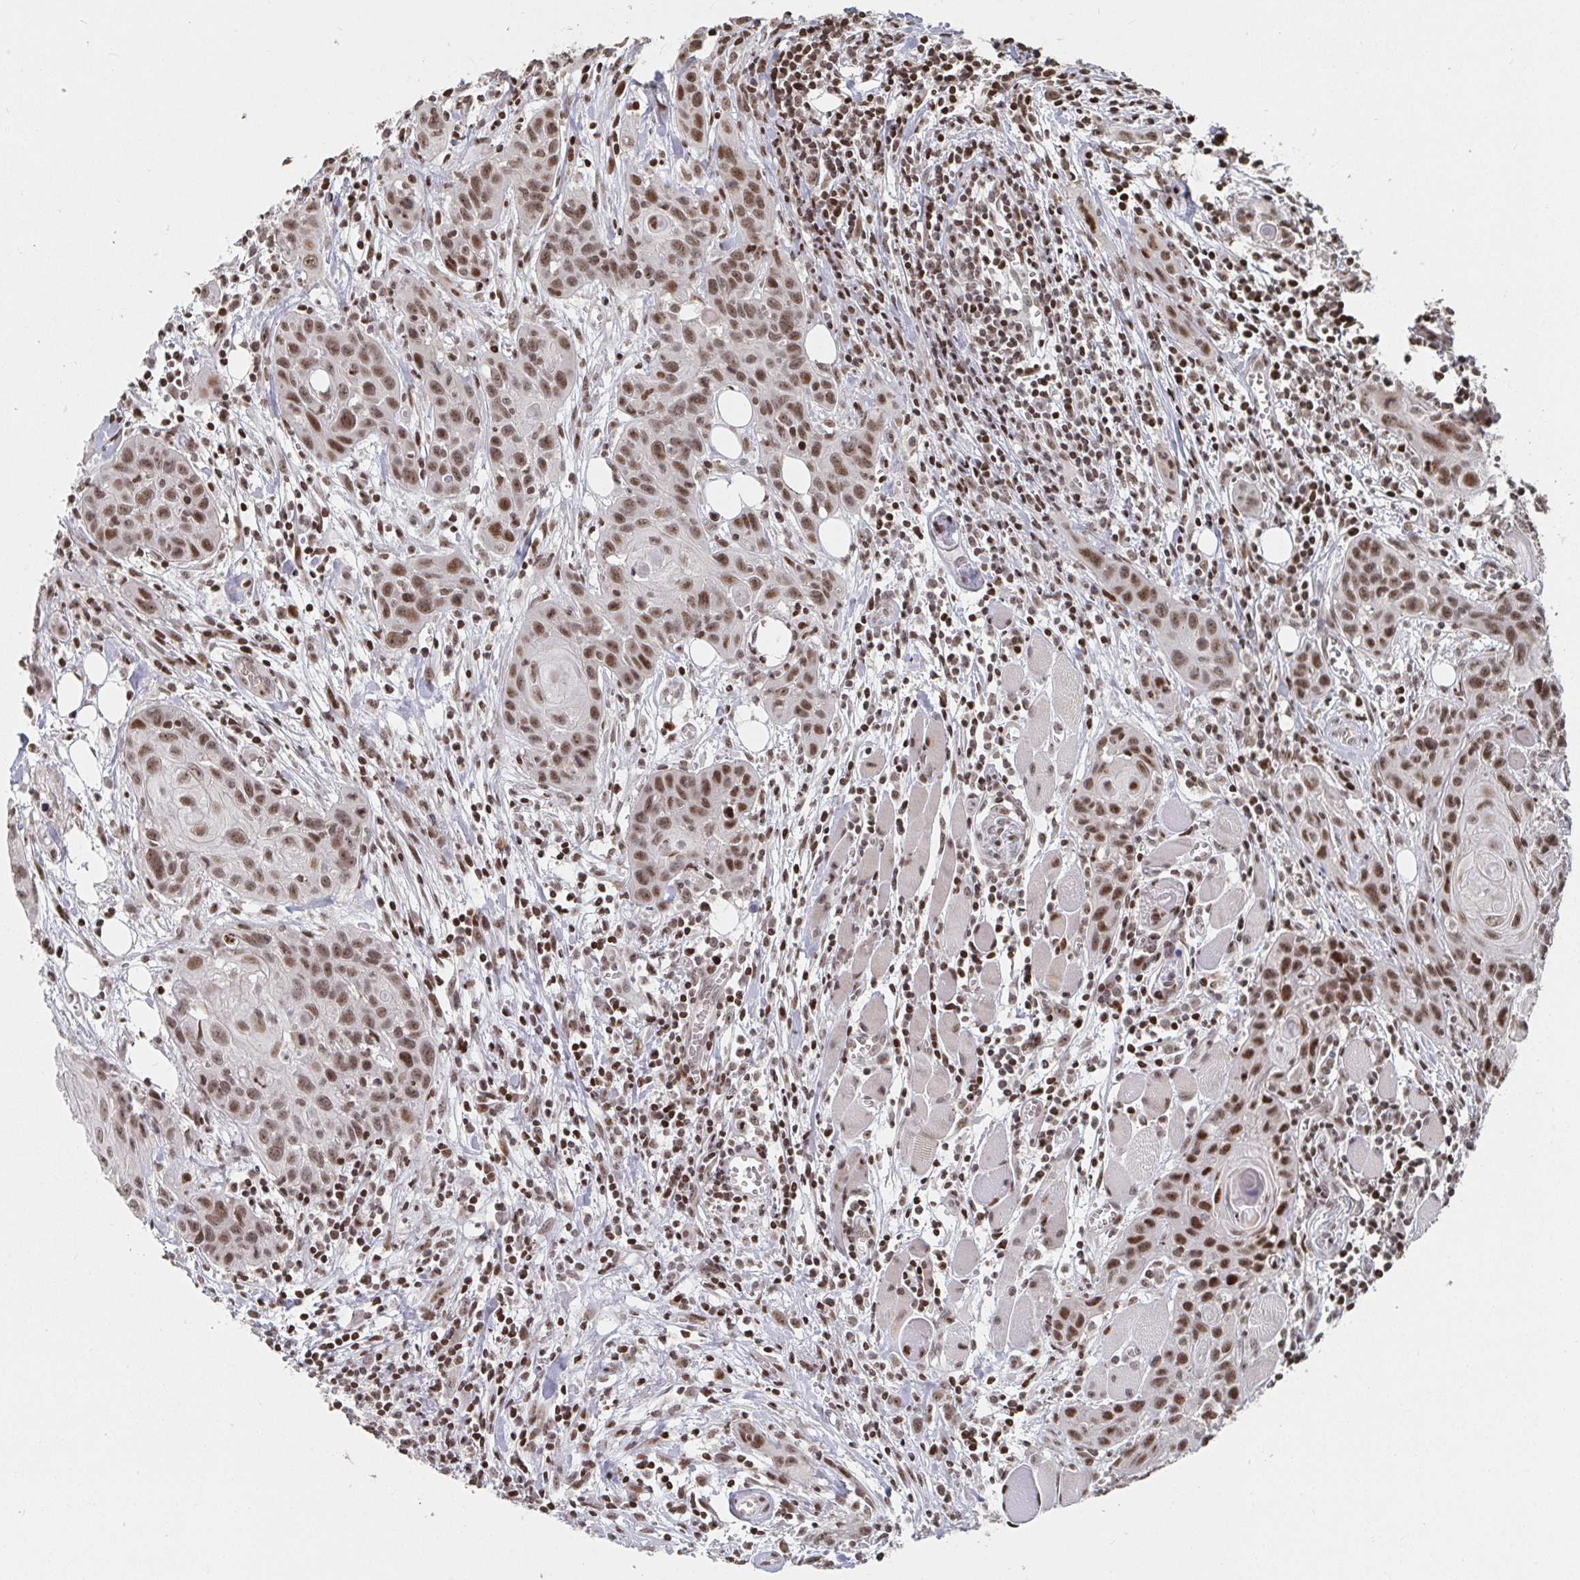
{"staining": {"intensity": "moderate", "quantity": ">75%", "location": "nuclear"}, "tissue": "head and neck cancer", "cell_type": "Tumor cells", "image_type": "cancer", "snomed": [{"axis": "morphology", "description": "Squamous cell carcinoma, NOS"}, {"axis": "topography", "description": "Oral tissue"}, {"axis": "topography", "description": "Head-Neck"}], "caption": "Head and neck squamous cell carcinoma was stained to show a protein in brown. There is medium levels of moderate nuclear expression in about >75% of tumor cells.", "gene": "ZDHHC12", "patient": {"sex": "male", "age": 58}}